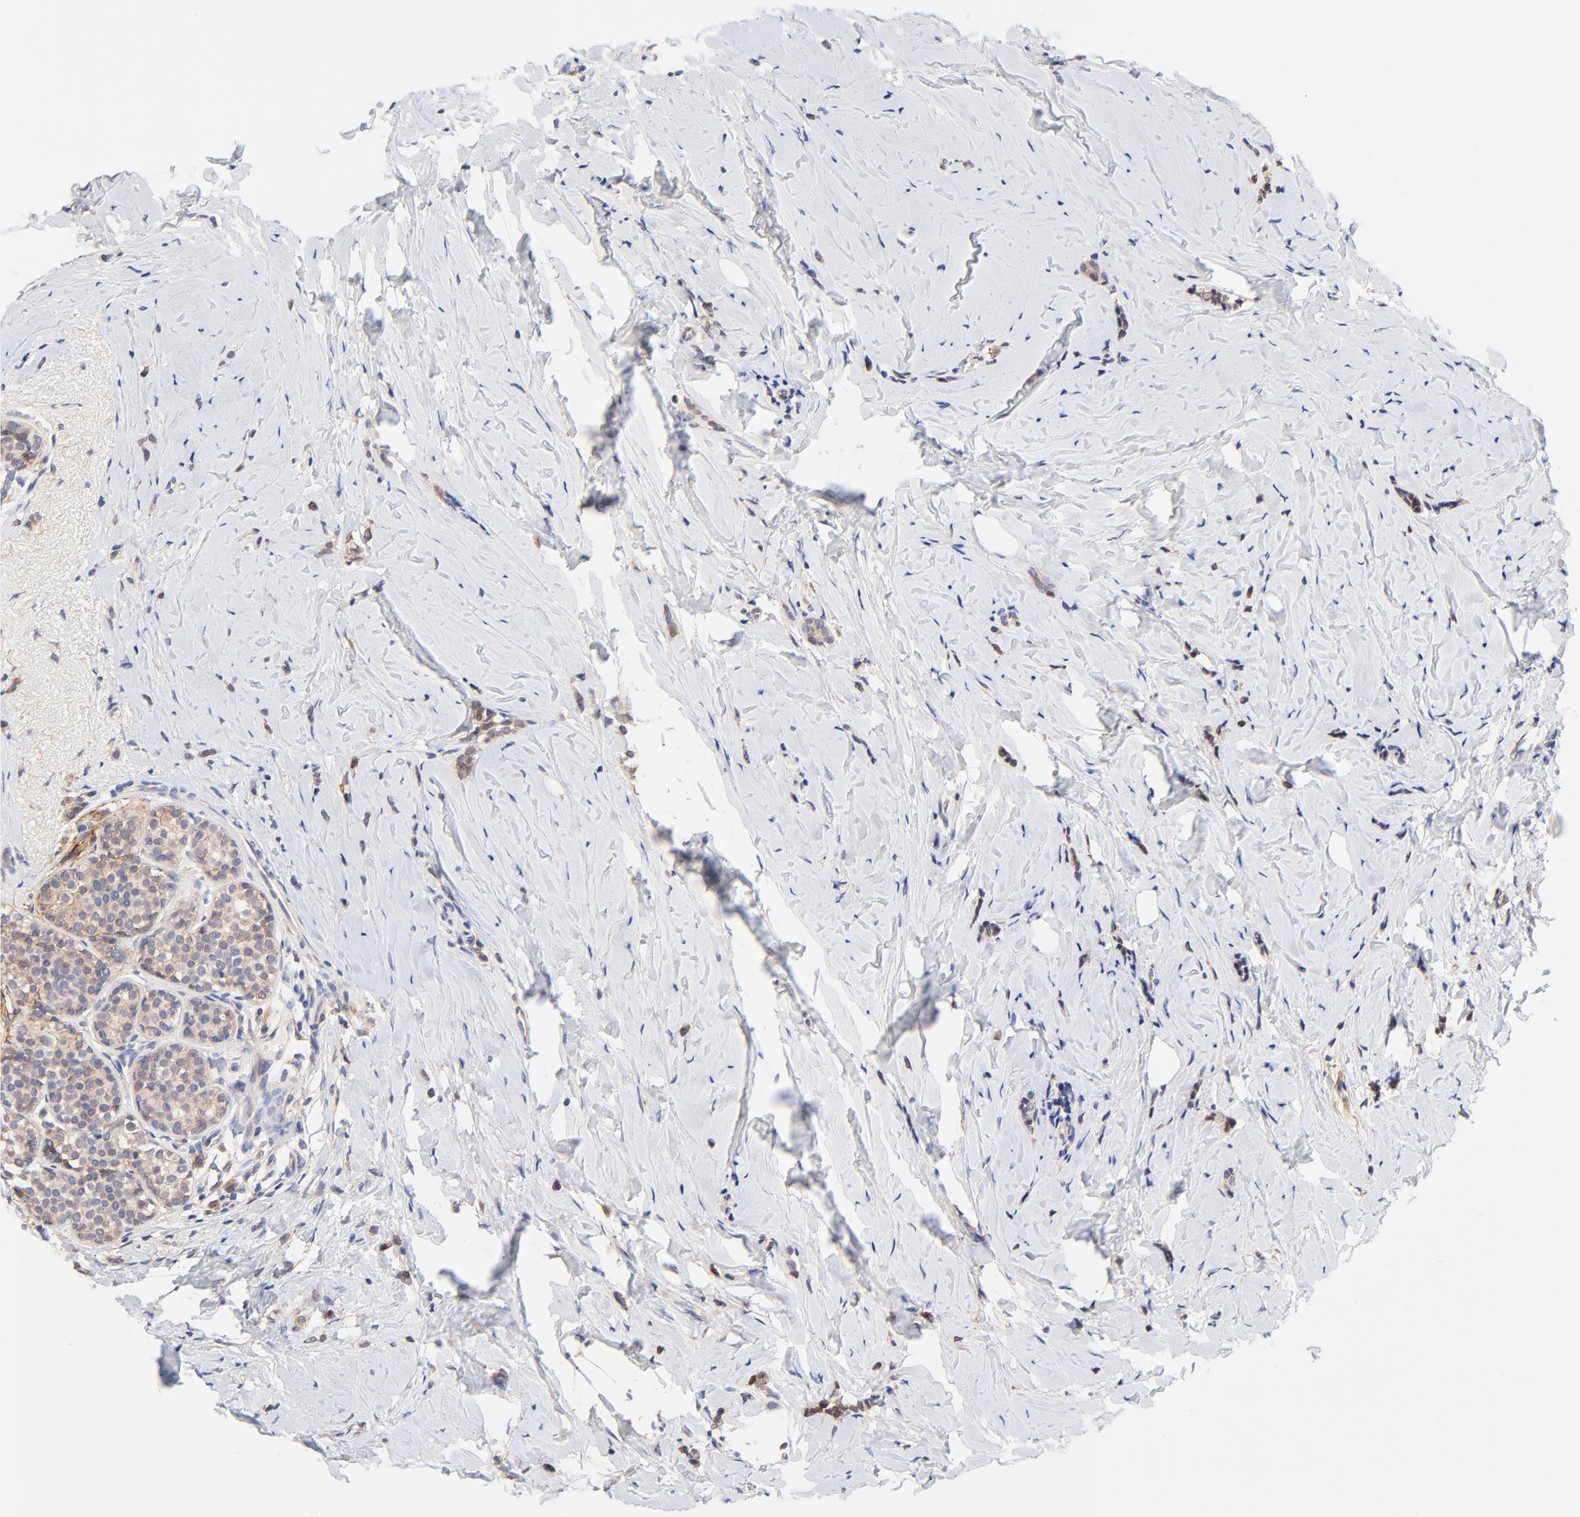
{"staining": {"intensity": "moderate", "quantity": ">75%", "location": "cytoplasmic/membranous"}, "tissue": "breast cancer", "cell_type": "Tumor cells", "image_type": "cancer", "snomed": [{"axis": "morphology", "description": "Lobular carcinoma"}, {"axis": "topography", "description": "Breast"}], "caption": "Moderate cytoplasmic/membranous protein staining is appreciated in about >75% of tumor cells in lobular carcinoma (breast).", "gene": "PTK7", "patient": {"sex": "female", "age": 64}}